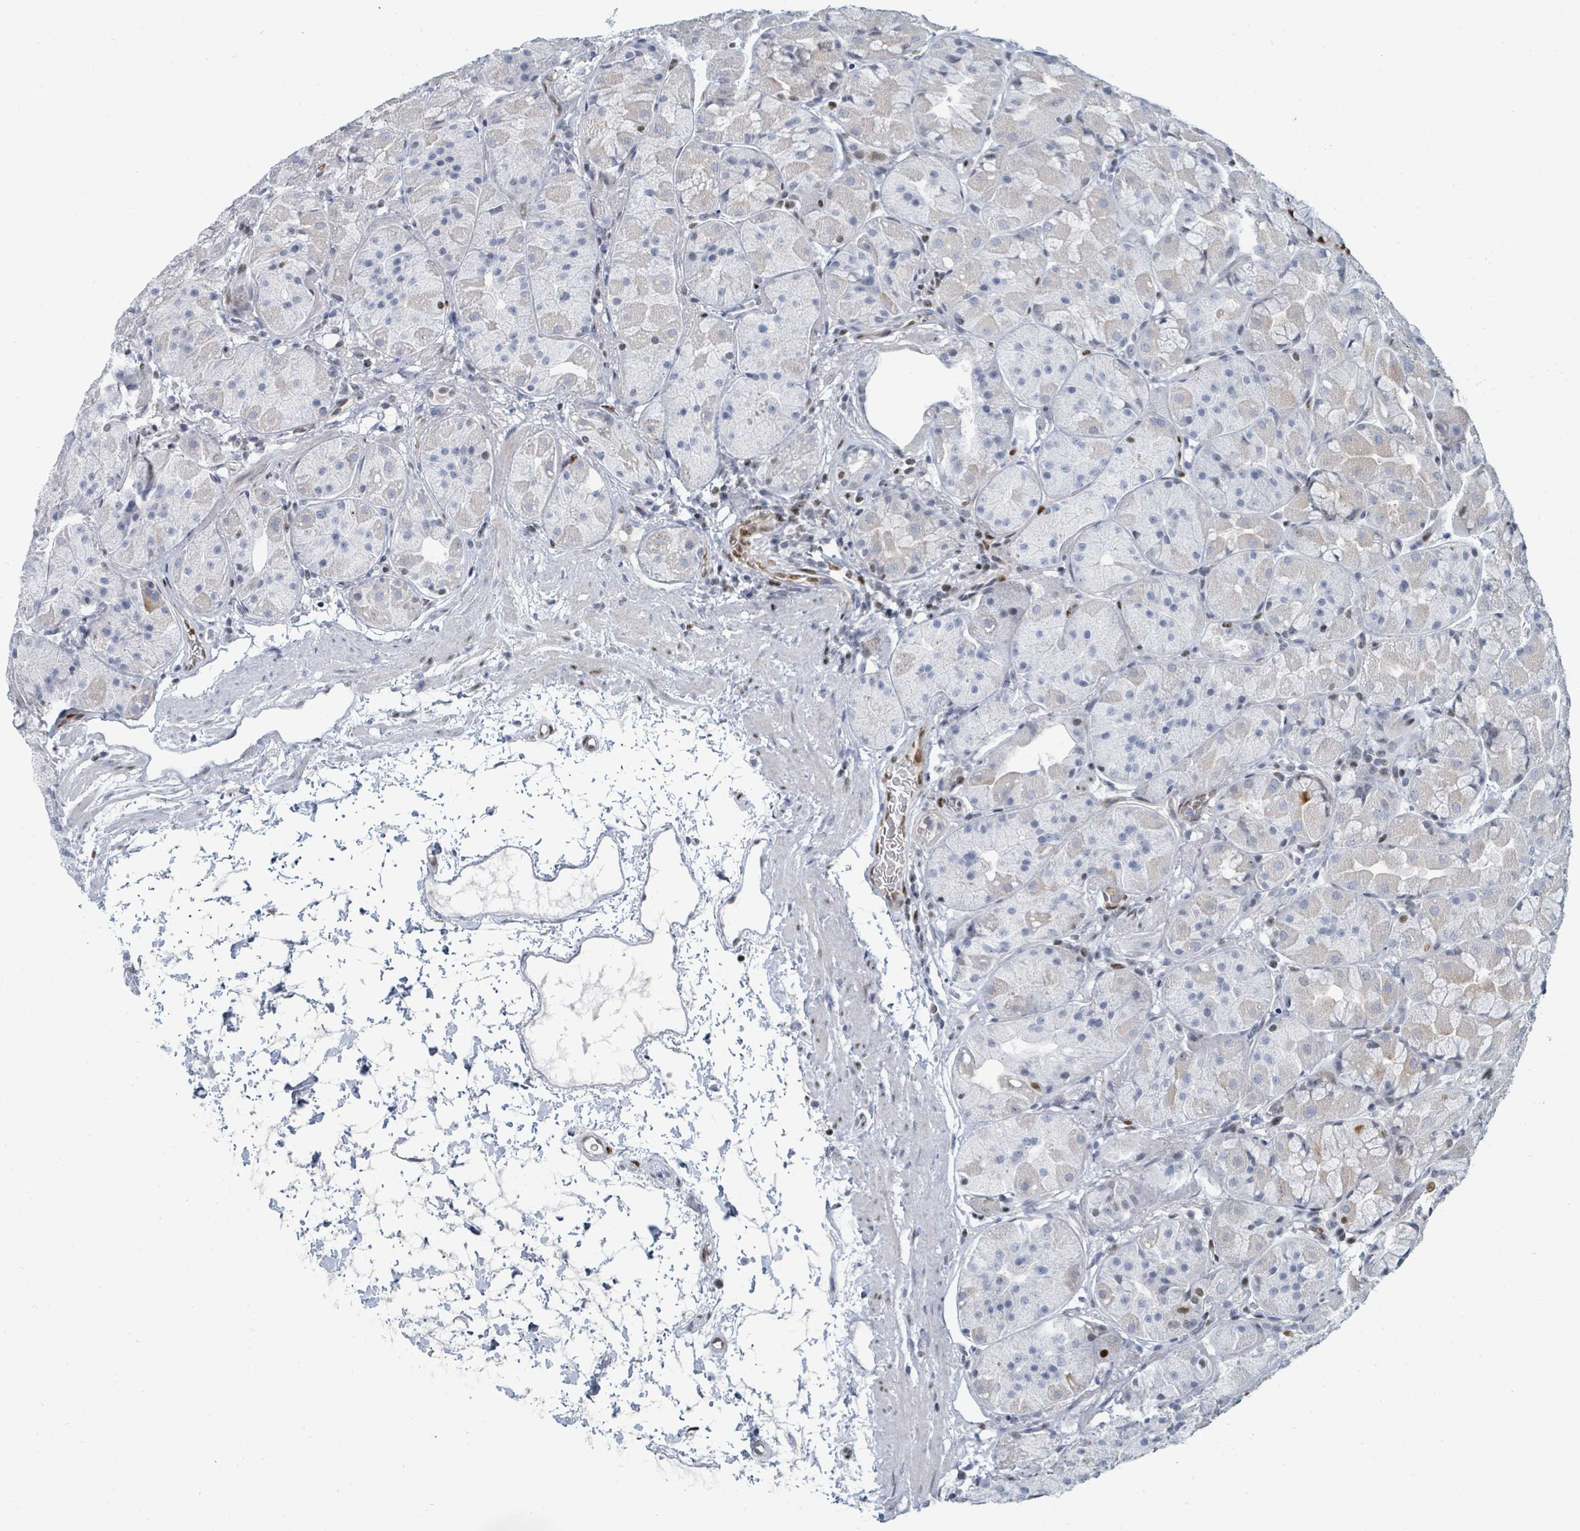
{"staining": {"intensity": "moderate", "quantity": "<25%", "location": "nuclear"}, "tissue": "stomach", "cell_type": "Glandular cells", "image_type": "normal", "snomed": [{"axis": "morphology", "description": "Normal tissue, NOS"}, {"axis": "topography", "description": "Stomach"}], "caption": "Immunohistochemistry staining of normal stomach, which demonstrates low levels of moderate nuclear positivity in about <25% of glandular cells indicating moderate nuclear protein expression. The staining was performed using DAB (brown) for protein detection and nuclei were counterstained in hematoxylin (blue).", "gene": "SUMO2", "patient": {"sex": "male", "age": 57}}